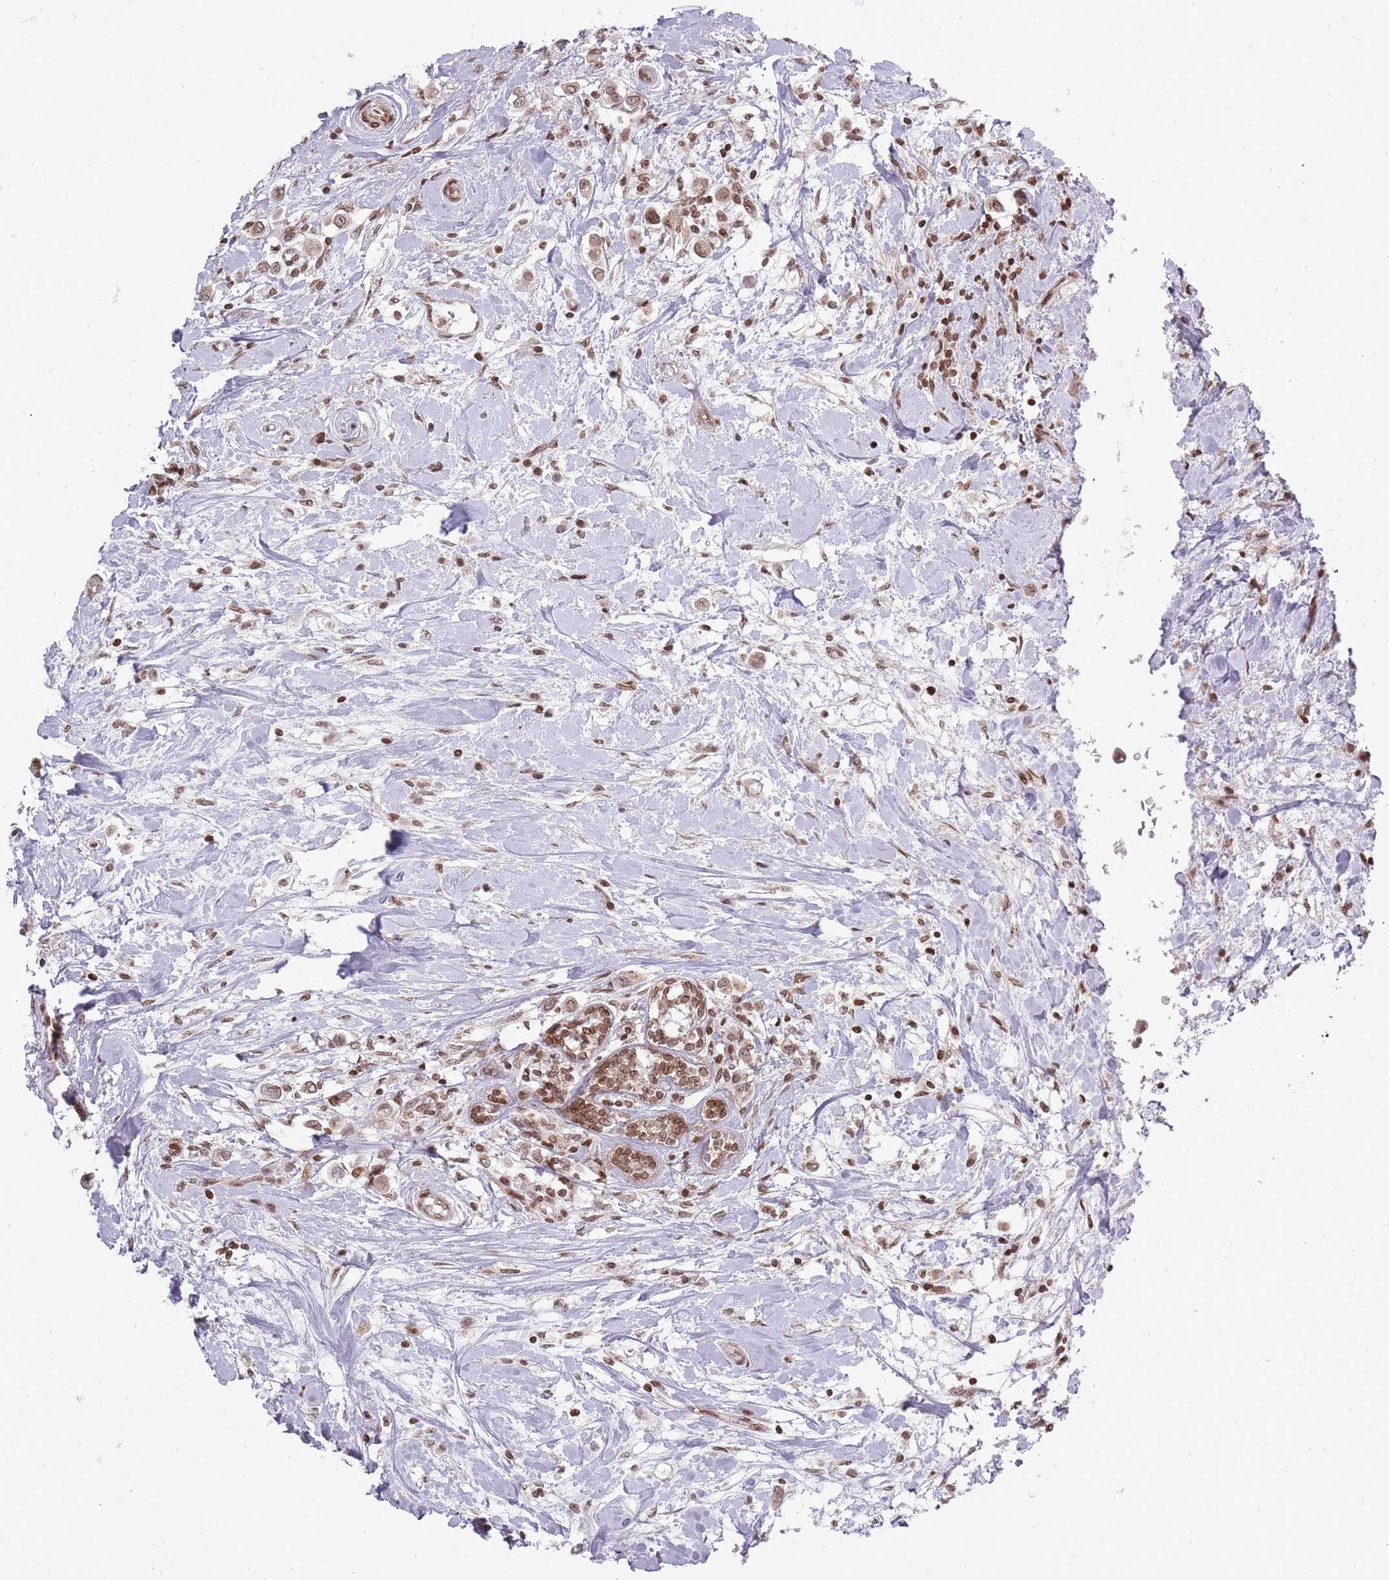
{"staining": {"intensity": "moderate", "quantity": ">75%", "location": "nuclear"}, "tissue": "breast cancer", "cell_type": "Tumor cells", "image_type": "cancer", "snomed": [{"axis": "morphology", "description": "Duct carcinoma"}, {"axis": "topography", "description": "Breast"}], "caption": "Breast cancer was stained to show a protein in brown. There is medium levels of moderate nuclear positivity in about >75% of tumor cells.", "gene": "TMC6", "patient": {"sex": "female", "age": 61}}